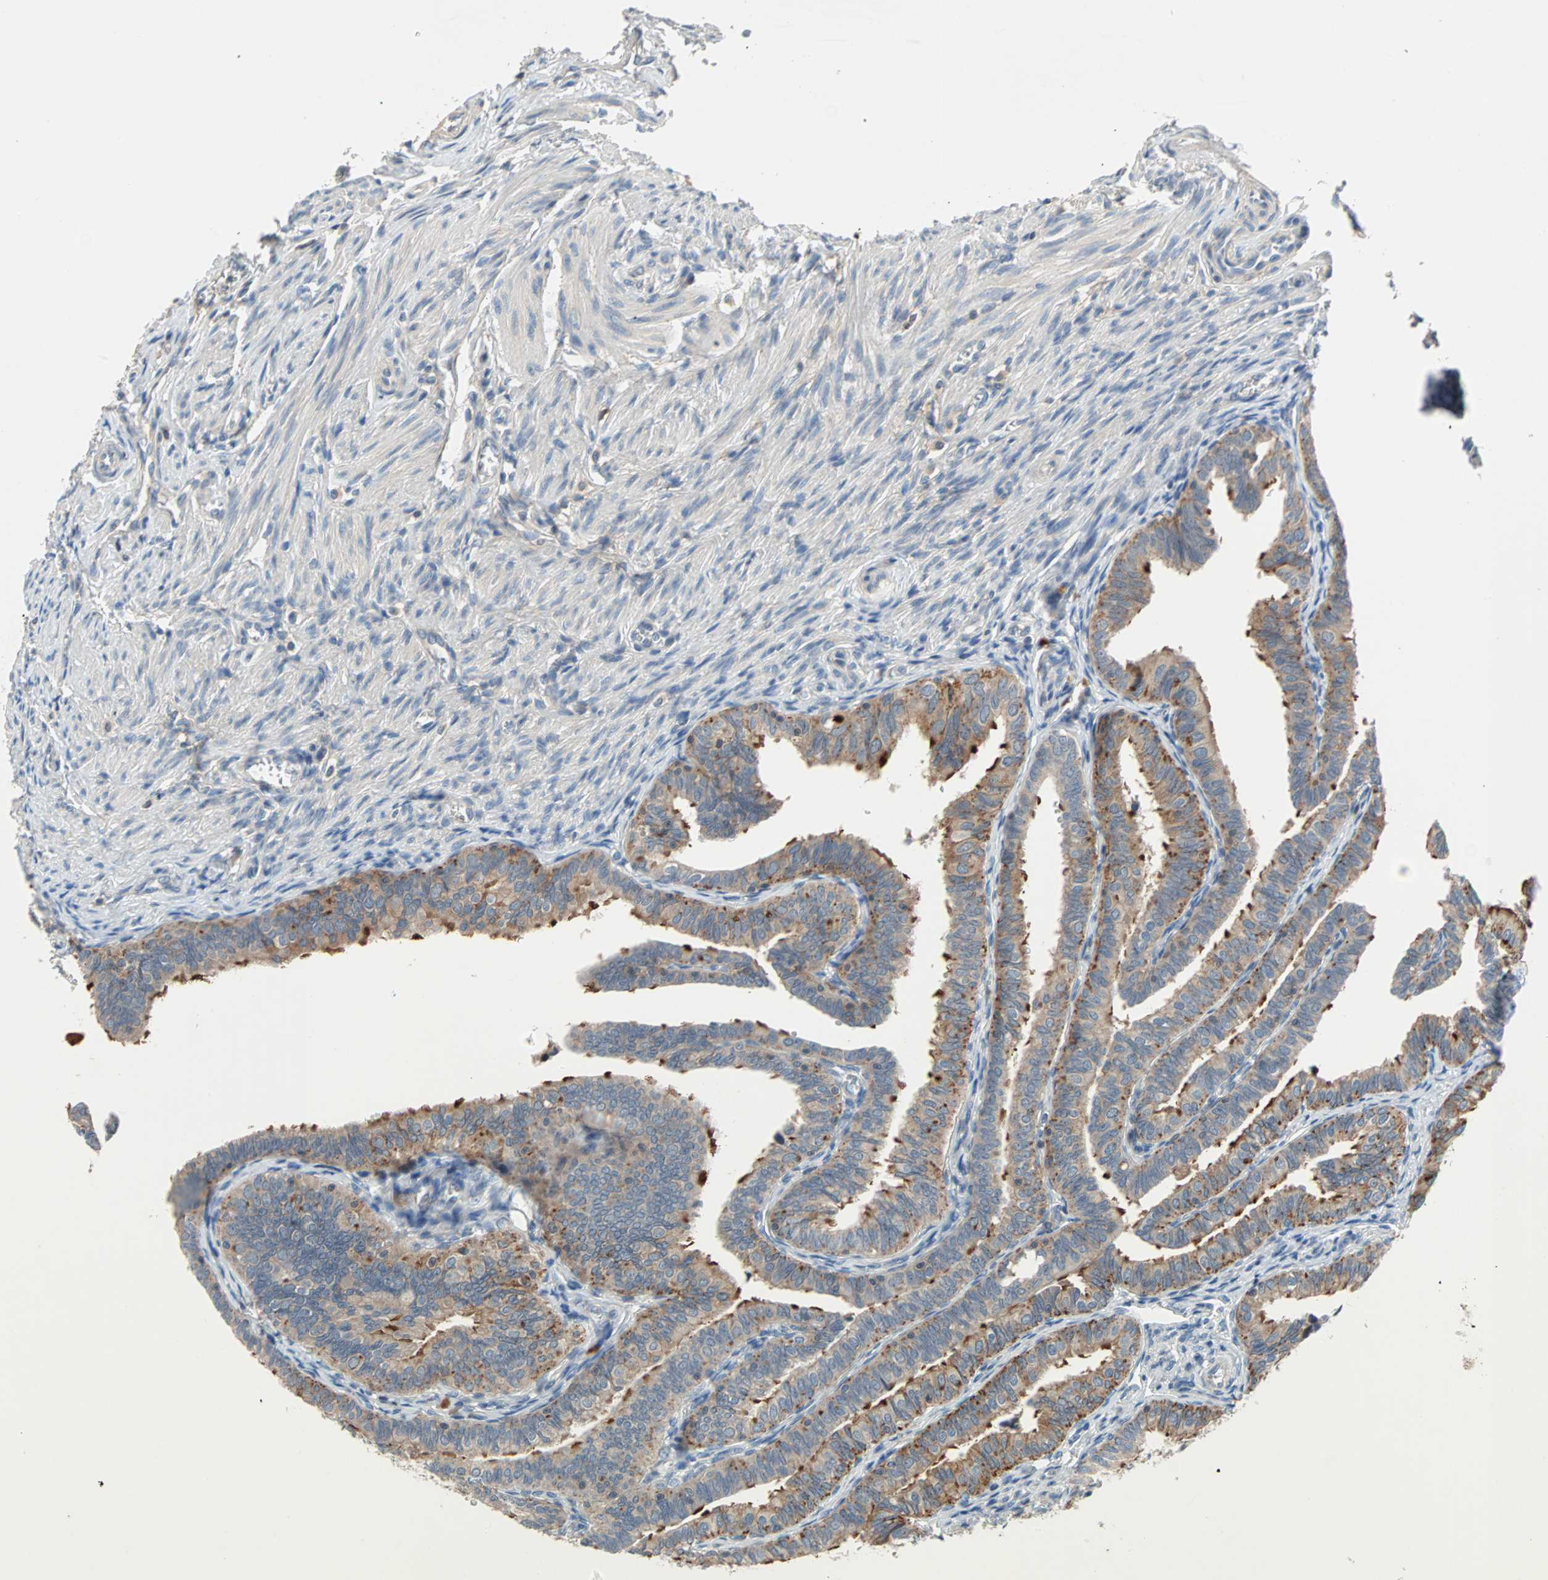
{"staining": {"intensity": "moderate", "quantity": "25%-75%", "location": "cytoplasmic/membranous"}, "tissue": "fallopian tube", "cell_type": "Glandular cells", "image_type": "normal", "snomed": [{"axis": "morphology", "description": "Normal tissue, NOS"}, {"axis": "topography", "description": "Fallopian tube"}], "caption": "Human fallopian tube stained with a brown dye displays moderate cytoplasmic/membranous positive staining in approximately 25%-75% of glandular cells.", "gene": "MAP4K1", "patient": {"sex": "female", "age": 46}}